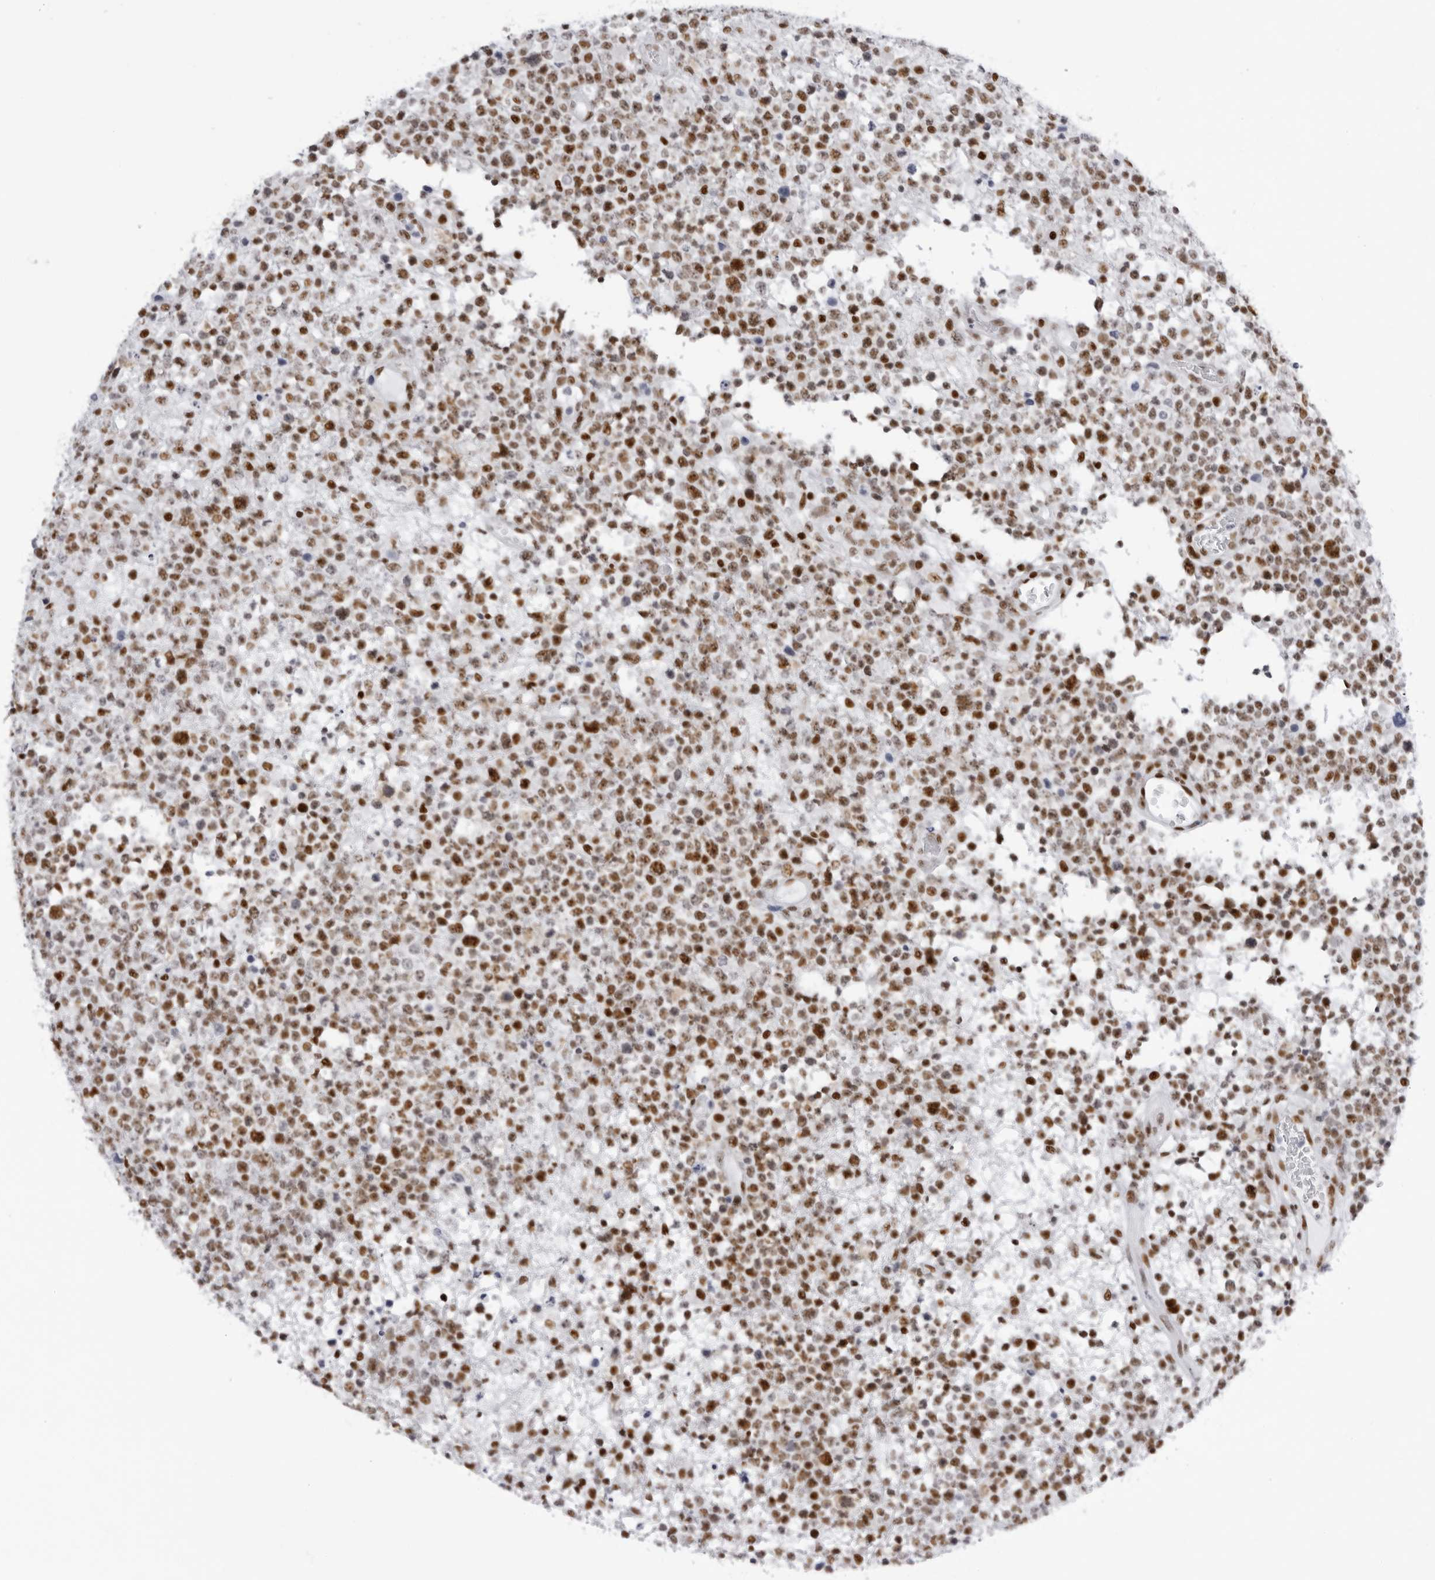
{"staining": {"intensity": "moderate", "quantity": ">75%", "location": "nuclear"}, "tissue": "lymphoma", "cell_type": "Tumor cells", "image_type": "cancer", "snomed": [{"axis": "morphology", "description": "Malignant lymphoma, non-Hodgkin's type, High grade"}, {"axis": "topography", "description": "Colon"}], "caption": "A medium amount of moderate nuclear expression is present in about >75% of tumor cells in high-grade malignant lymphoma, non-Hodgkin's type tissue. The protein of interest is shown in brown color, while the nuclei are stained blue.", "gene": "IRF2BP2", "patient": {"sex": "female", "age": 53}}